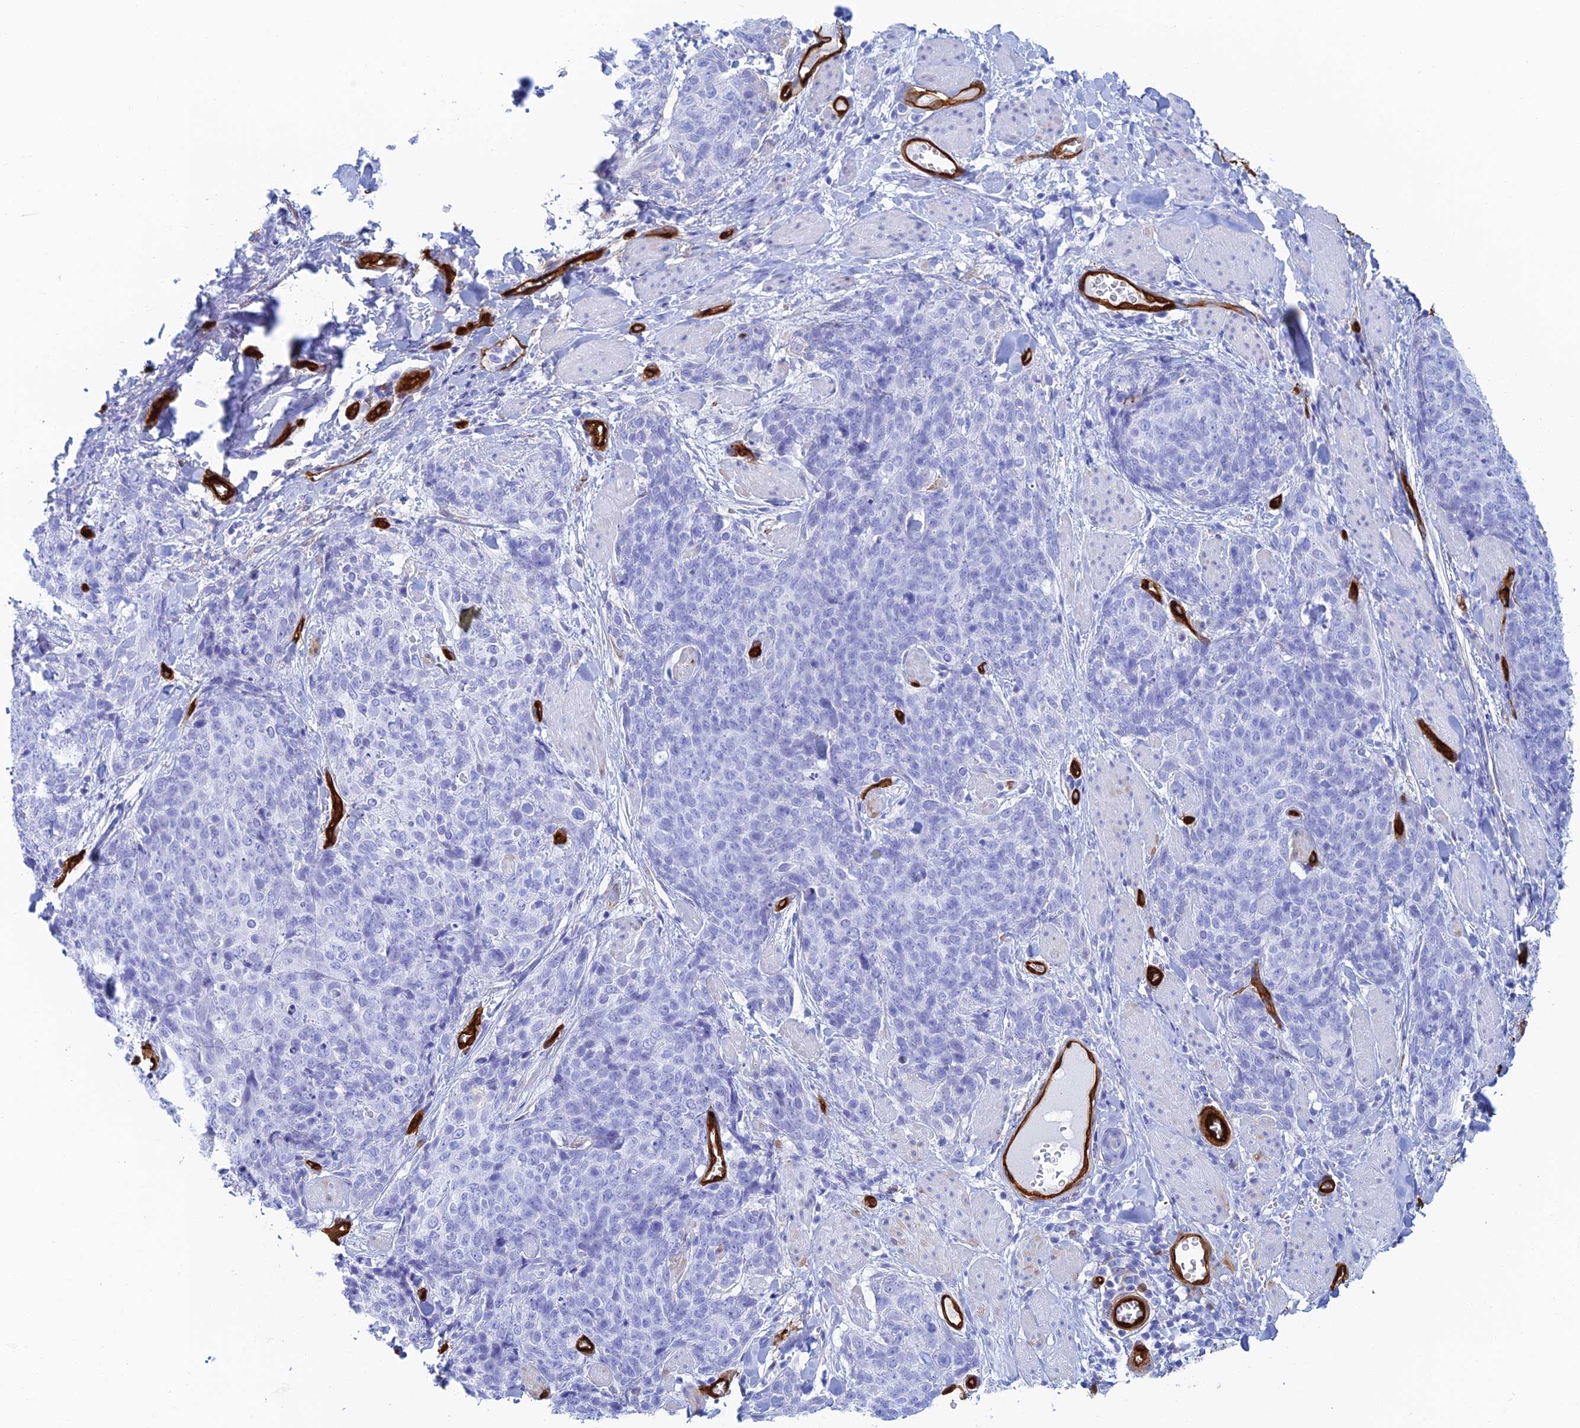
{"staining": {"intensity": "negative", "quantity": "none", "location": "none"}, "tissue": "skin cancer", "cell_type": "Tumor cells", "image_type": "cancer", "snomed": [{"axis": "morphology", "description": "Squamous cell carcinoma, NOS"}, {"axis": "topography", "description": "Skin"}, {"axis": "topography", "description": "Vulva"}], "caption": "Tumor cells show no significant protein positivity in skin cancer.", "gene": "CRIP2", "patient": {"sex": "female", "age": 85}}